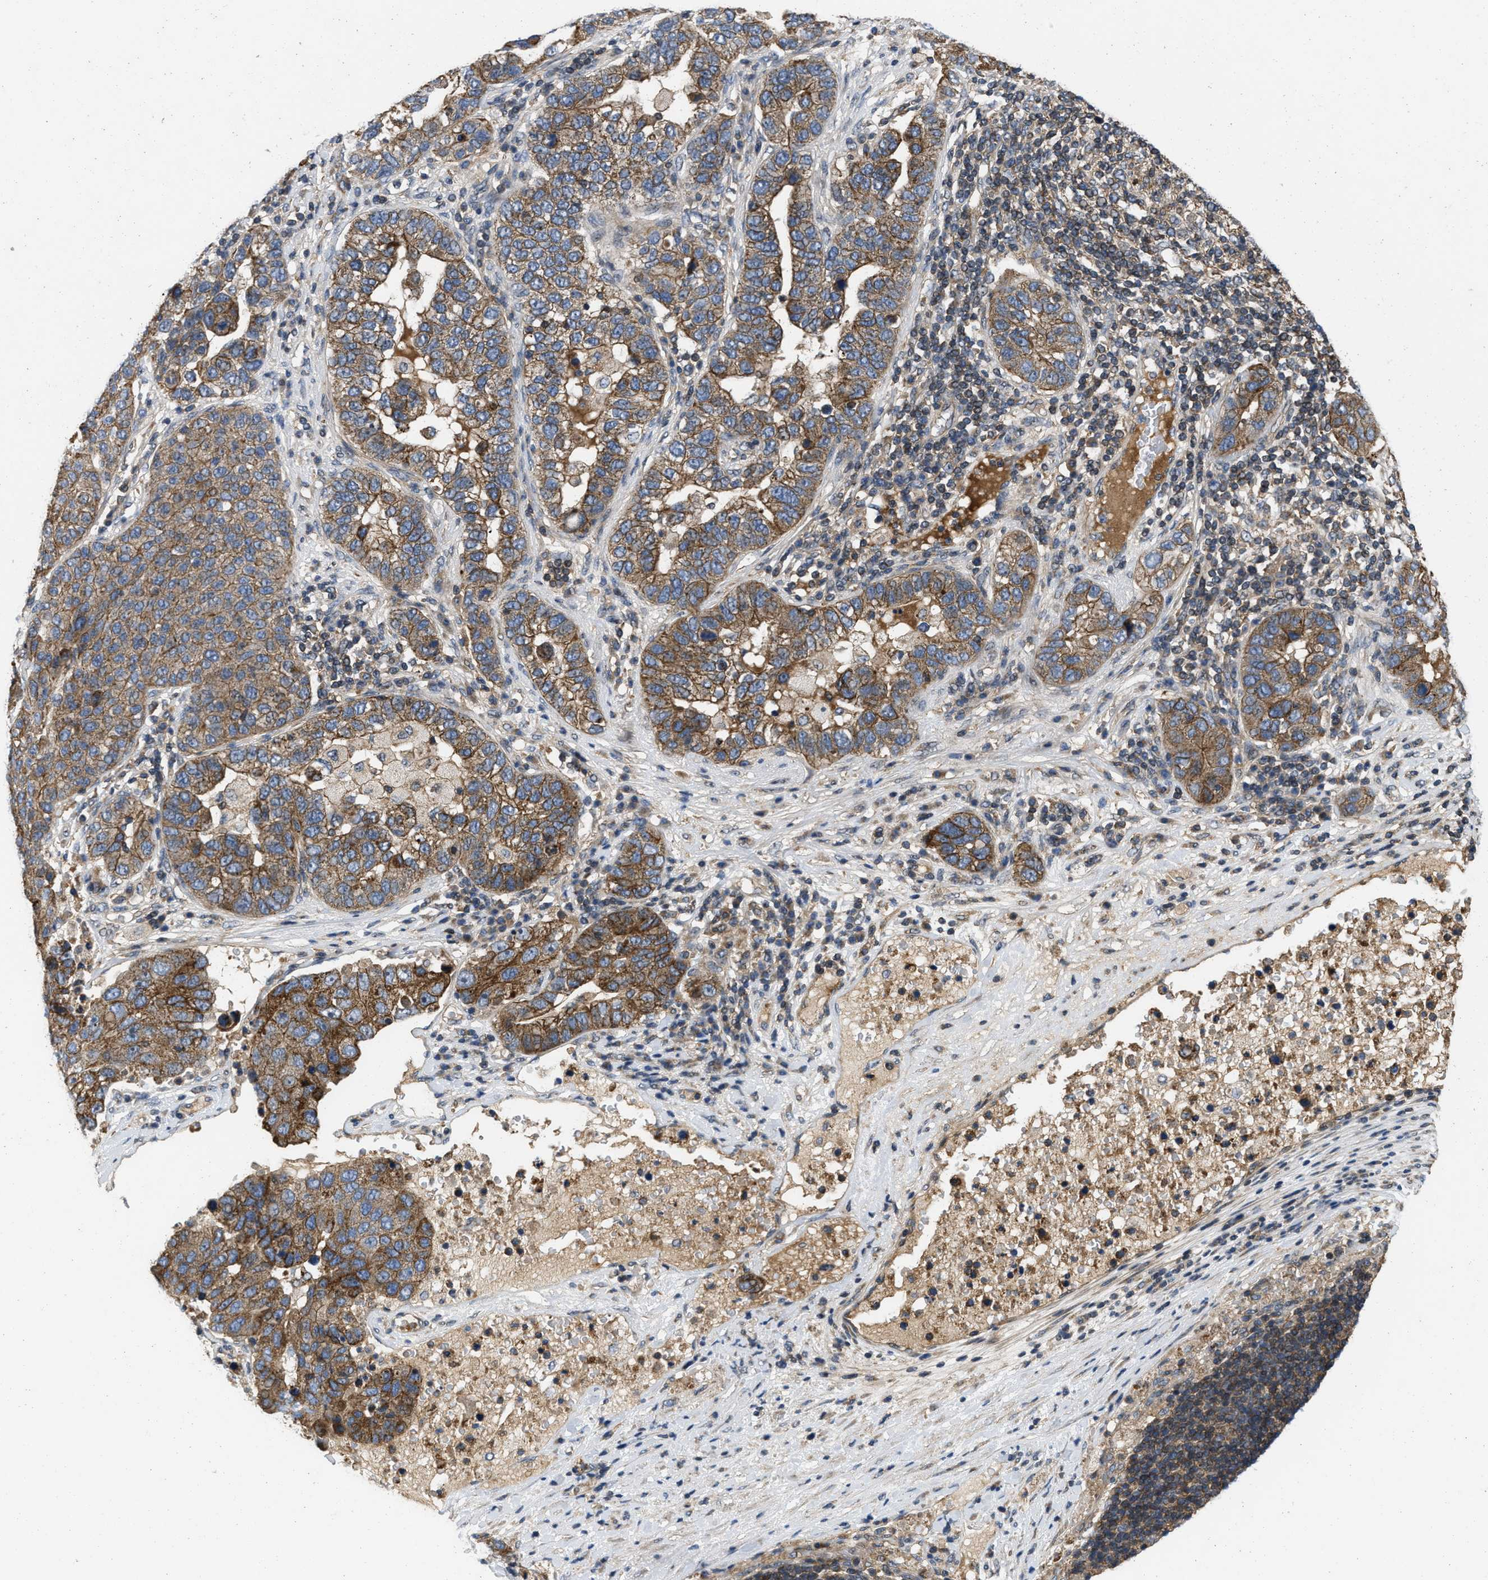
{"staining": {"intensity": "moderate", "quantity": ">75%", "location": "cytoplasmic/membranous"}, "tissue": "pancreatic cancer", "cell_type": "Tumor cells", "image_type": "cancer", "snomed": [{"axis": "morphology", "description": "Adenocarcinoma, NOS"}, {"axis": "topography", "description": "Pancreas"}], "caption": "Moderate cytoplasmic/membranous expression is present in approximately >75% of tumor cells in pancreatic cancer.", "gene": "PRDM14", "patient": {"sex": "female", "age": 61}}